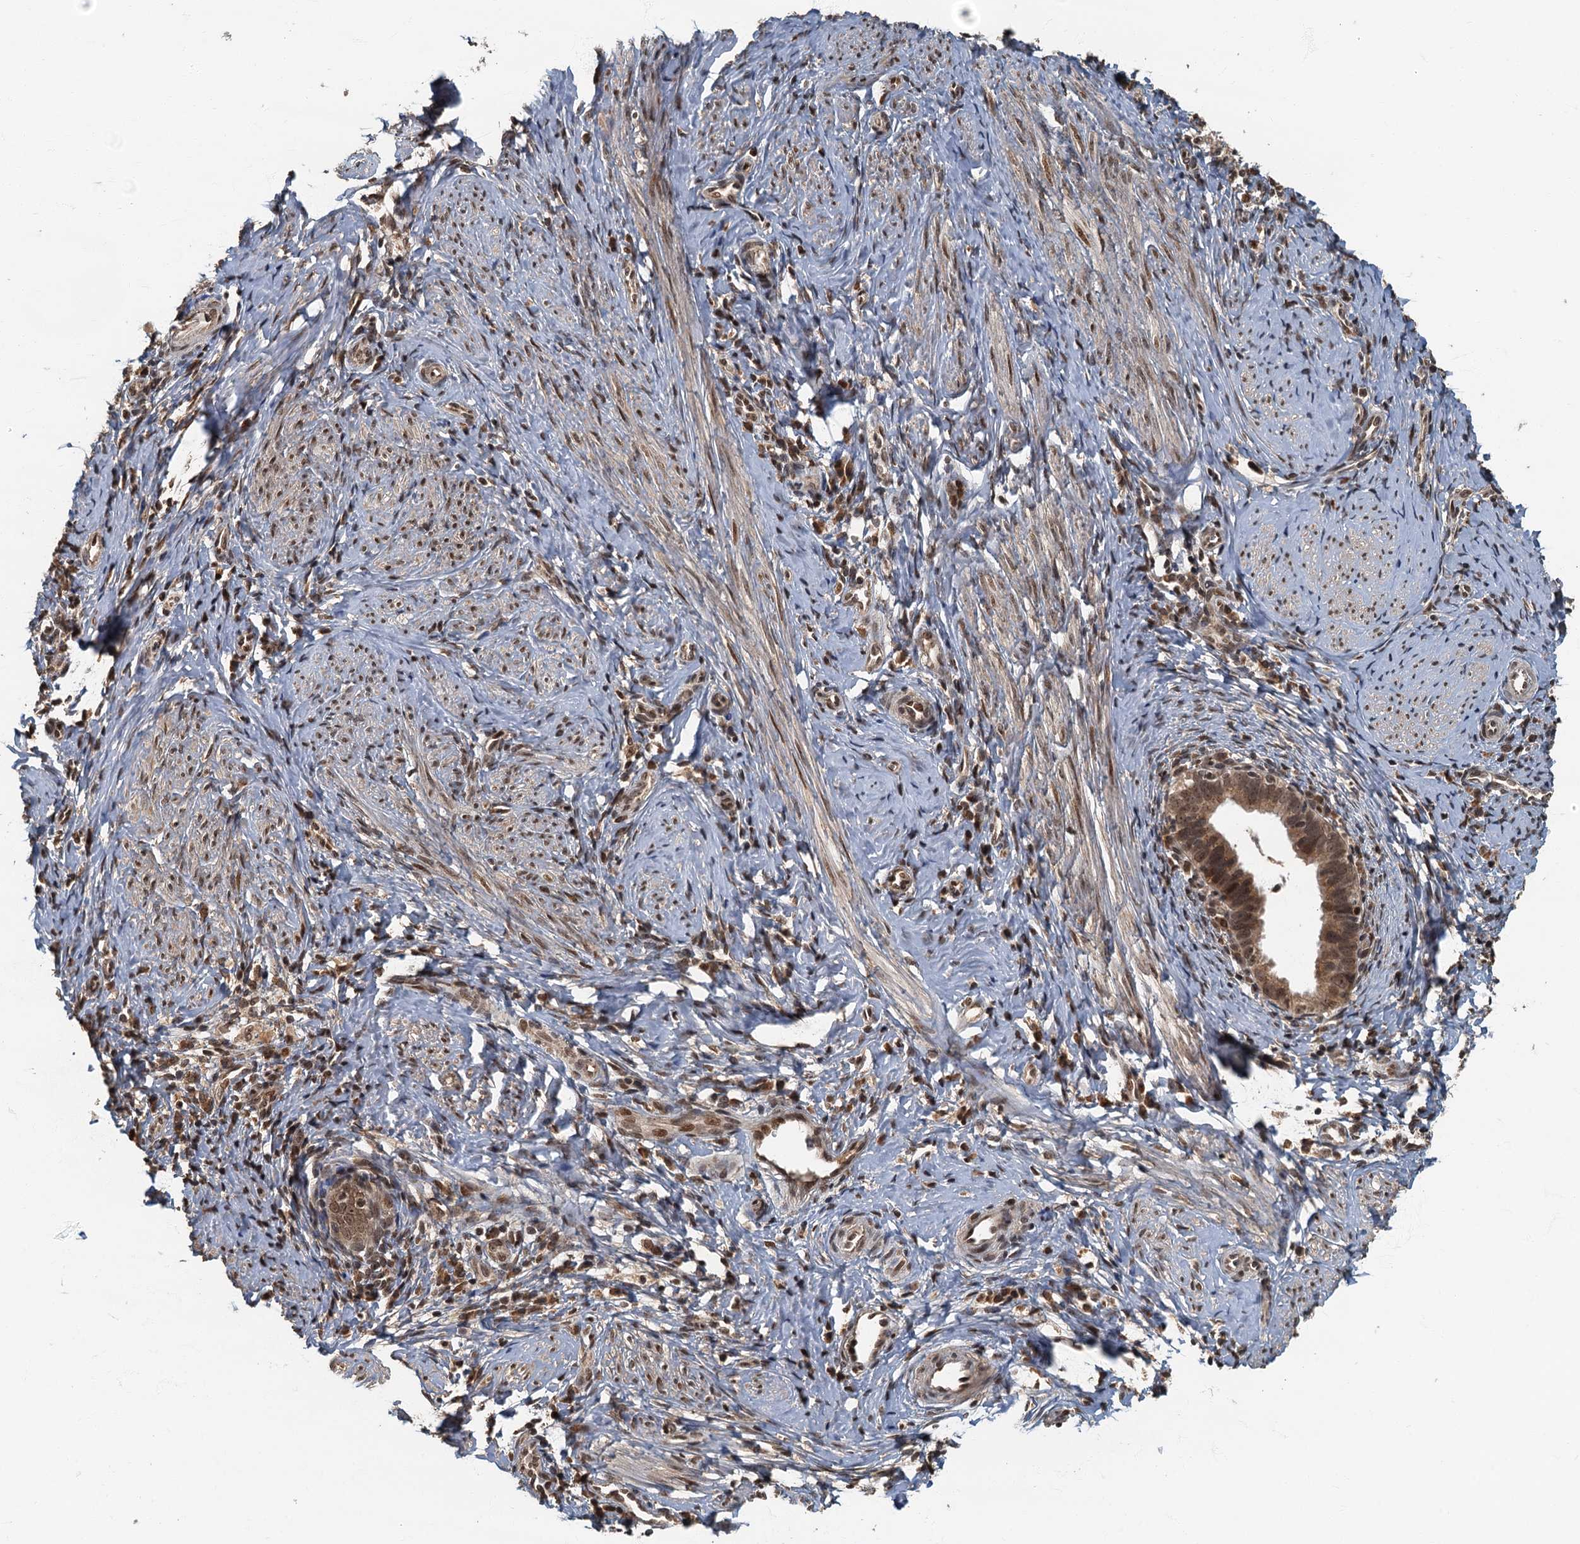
{"staining": {"intensity": "moderate", "quantity": ">75%", "location": "nuclear"}, "tissue": "cervical cancer", "cell_type": "Tumor cells", "image_type": "cancer", "snomed": [{"axis": "morphology", "description": "Adenocarcinoma, NOS"}, {"axis": "topography", "description": "Cervix"}], "caption": "Cervical adenocarcinoma was stained to show a protein in brown. There is medium levels of moderate nuclear staining in about >75% of tumor cells.", "gene": "CKAP2L", "patient": {"sex": "female", "age": 36}}